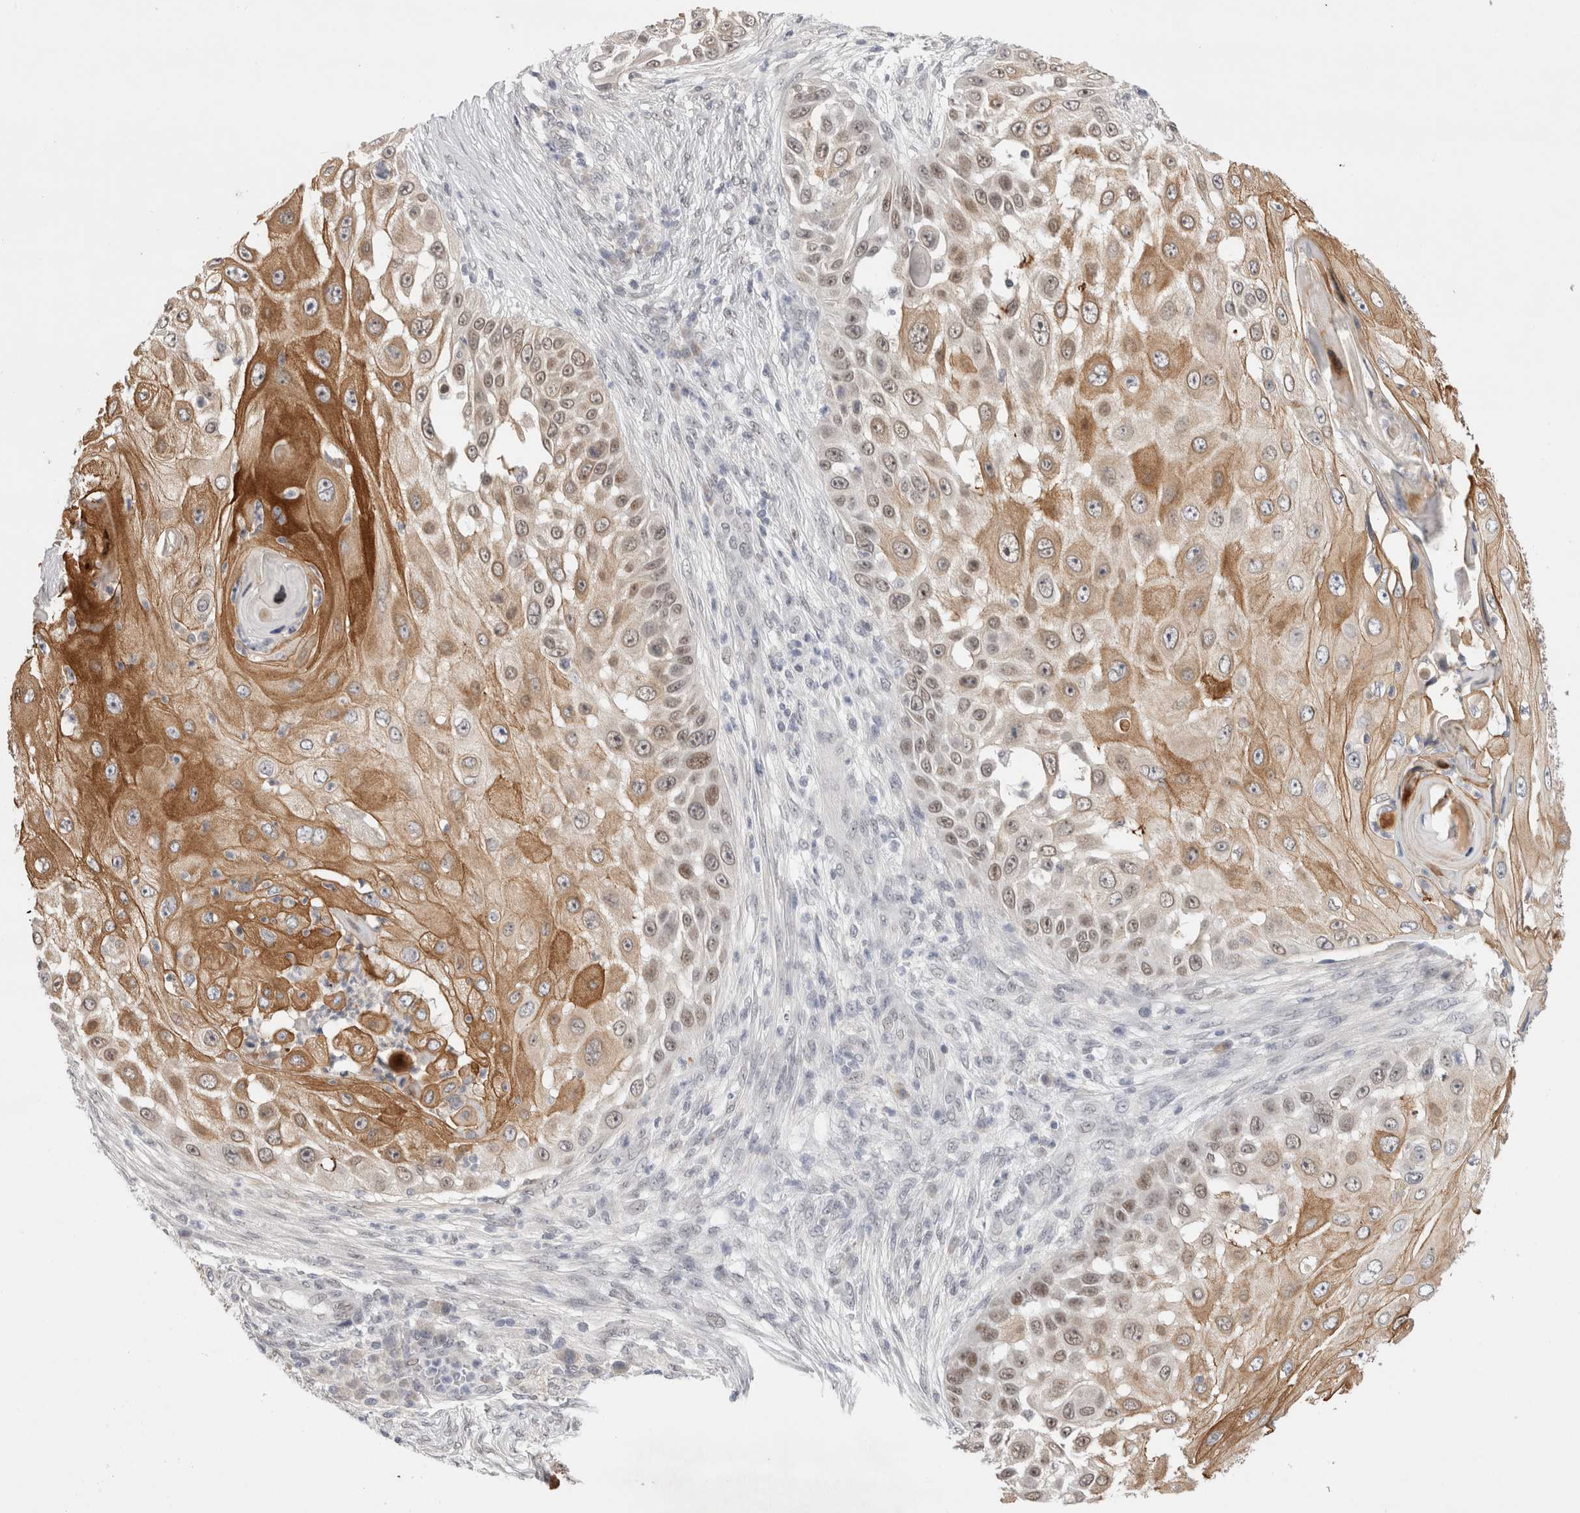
{"staining": {"intensity": "moderate", "quantity": ">75%", "location": "cytoplasmic/membranous,nuclear"}, "tissue": "skin cancer", "cell_type": "Tumor cells", "image_type": "cancer", "snomed": [{"axis": "morphology", "description": "Squamous cell carcinoma, NOS"}, {"axis": "topography", "description": "Skin"}], "caption": "Skin squamous cell carcinoma tissue shows moderate cytoplasmic/membranous and nuclear positivity in approximately >75% of tumor cells, visualized by immunohistochemistry.", "gene": "RECQL4", "patient": {"sex": "female", "age": 44}}